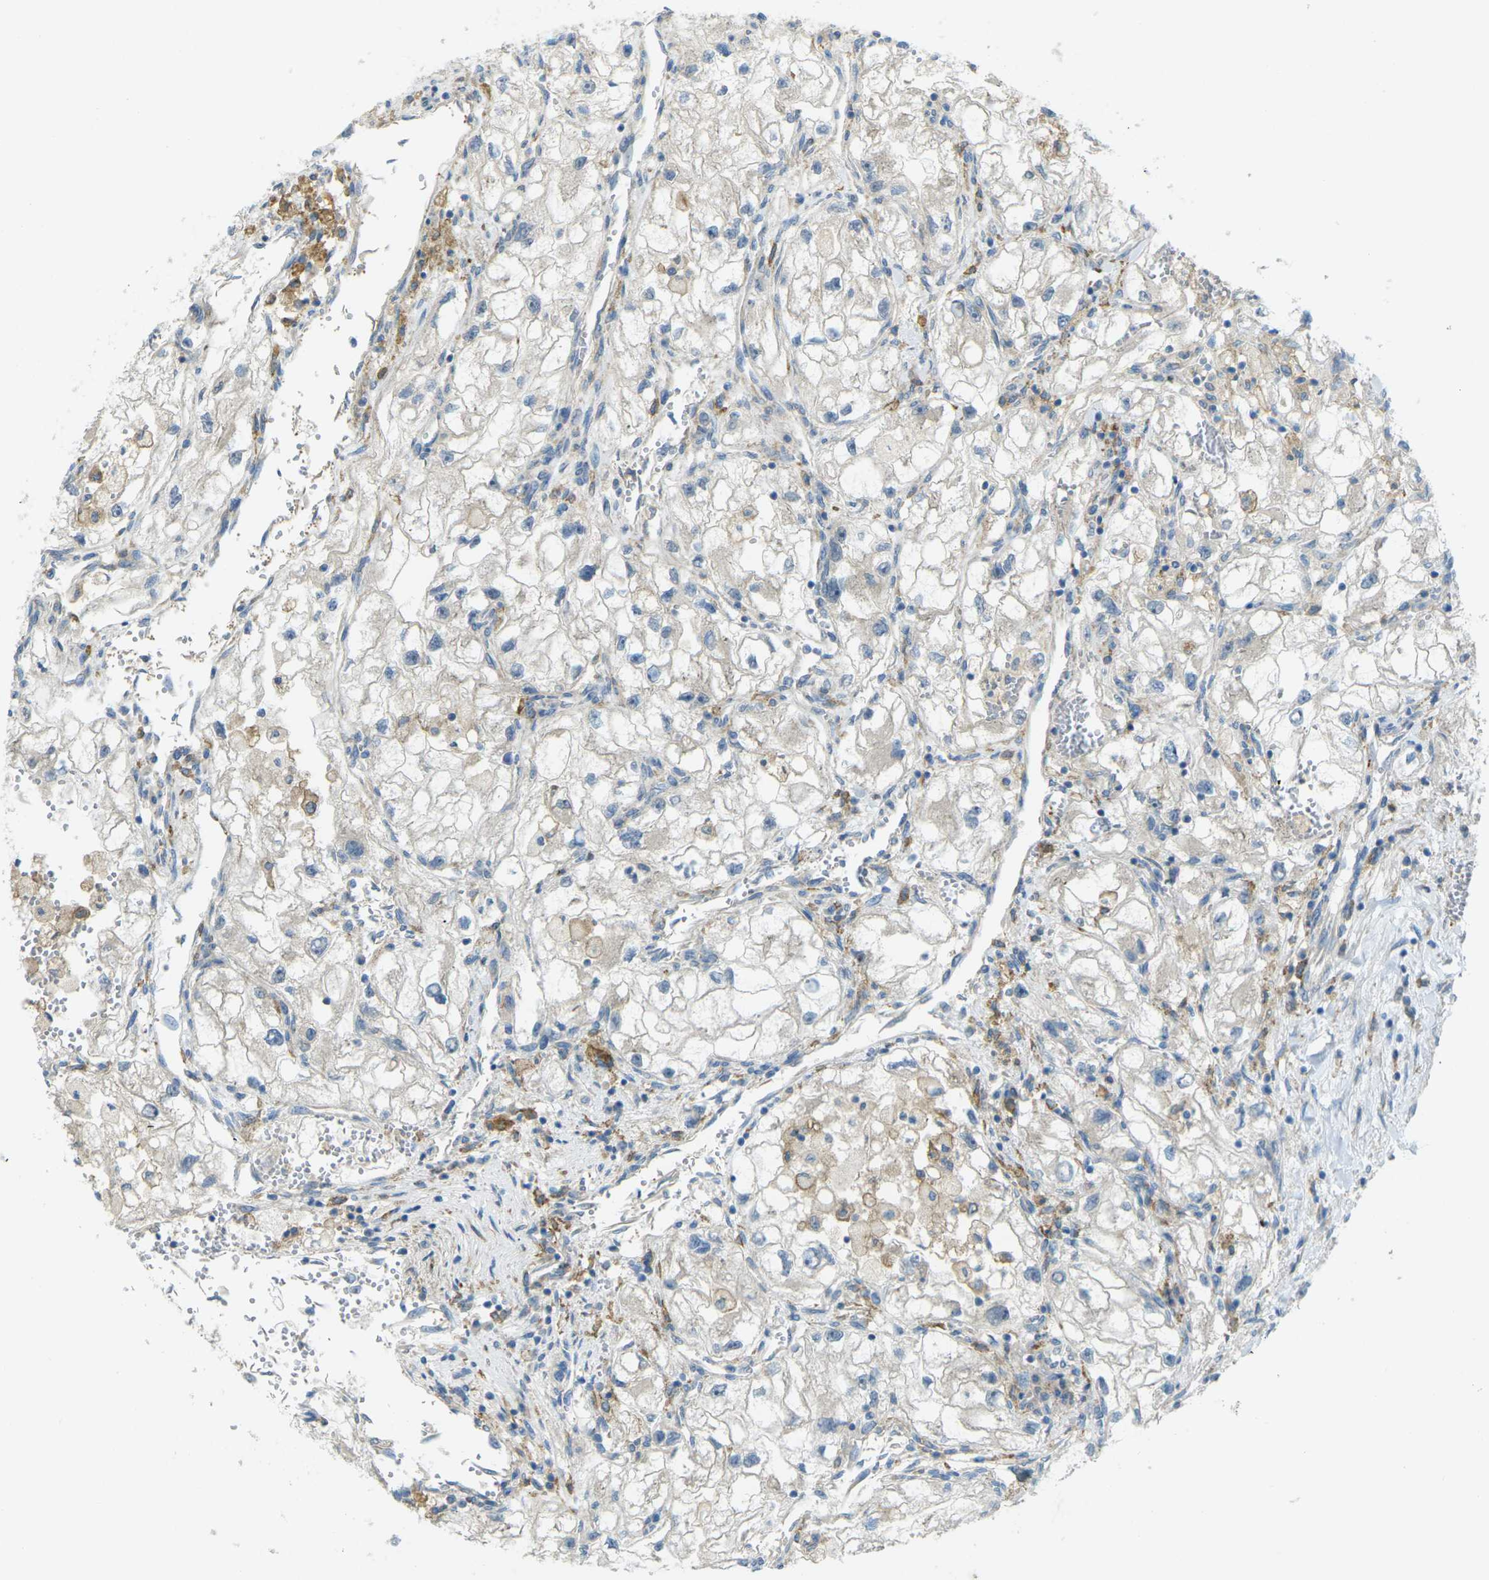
{"staining": {"intensity": "negative", "quantity": "none", "location": "none"}, "tissue": "renal cancer", "cell_type": "Tumor cells", "image_type": "cancer", "snomed": [{"axis": "morphology", "description": "Adenocarcinoma, NOS"}, {"axis": "topography", "description": "Kidney"}], "caption": "Tumor cells are negative for protein expression in human adenocarcinoma (renal). (Brightfield microscopy of DAB immunohistochemistry at high magnification).", "gene": "MYLK4", "patient": {"sex": "female", "age": 70}}